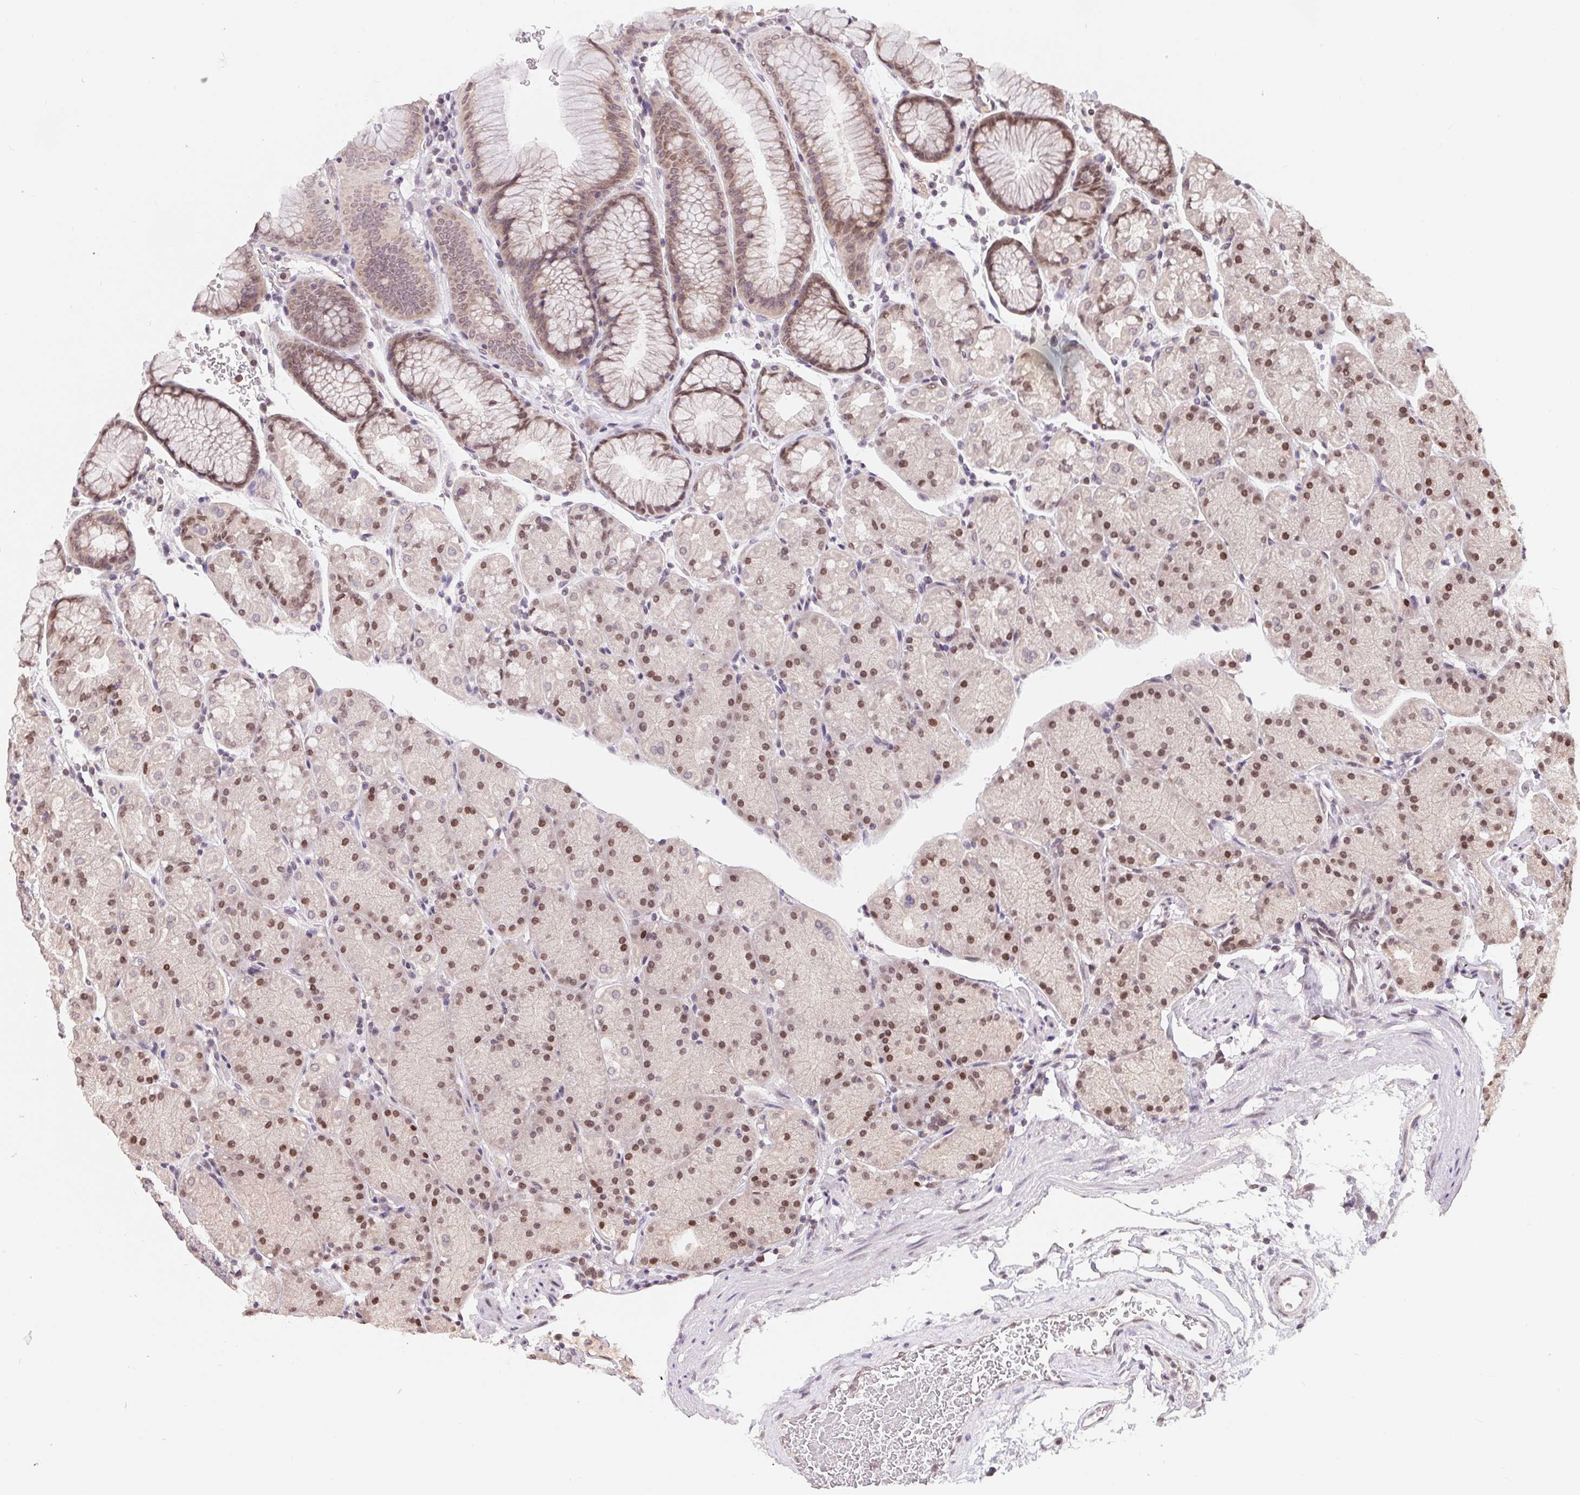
{"staining": {"intensity": "moderate", "quantity": "25%-75%", "location": "nuclear"}, "tissue": "stomach", "cell_type": "Glandular cells", "image_type": "normal", "snomed": [{"axis": "morphology", "description": "Normal tissue, NOS"}, {"axis": "topography", "description": "Stomach, upper"}, {"axis": "topography", "description": "Stomach"}], "caption": "Protein expression by IHC exhibits moderate nuclear staining in about 25%-75% of glandular cells in normal stomach.", "gene": "HMGN3", "patient": {"sex": "male", "age": 76}}